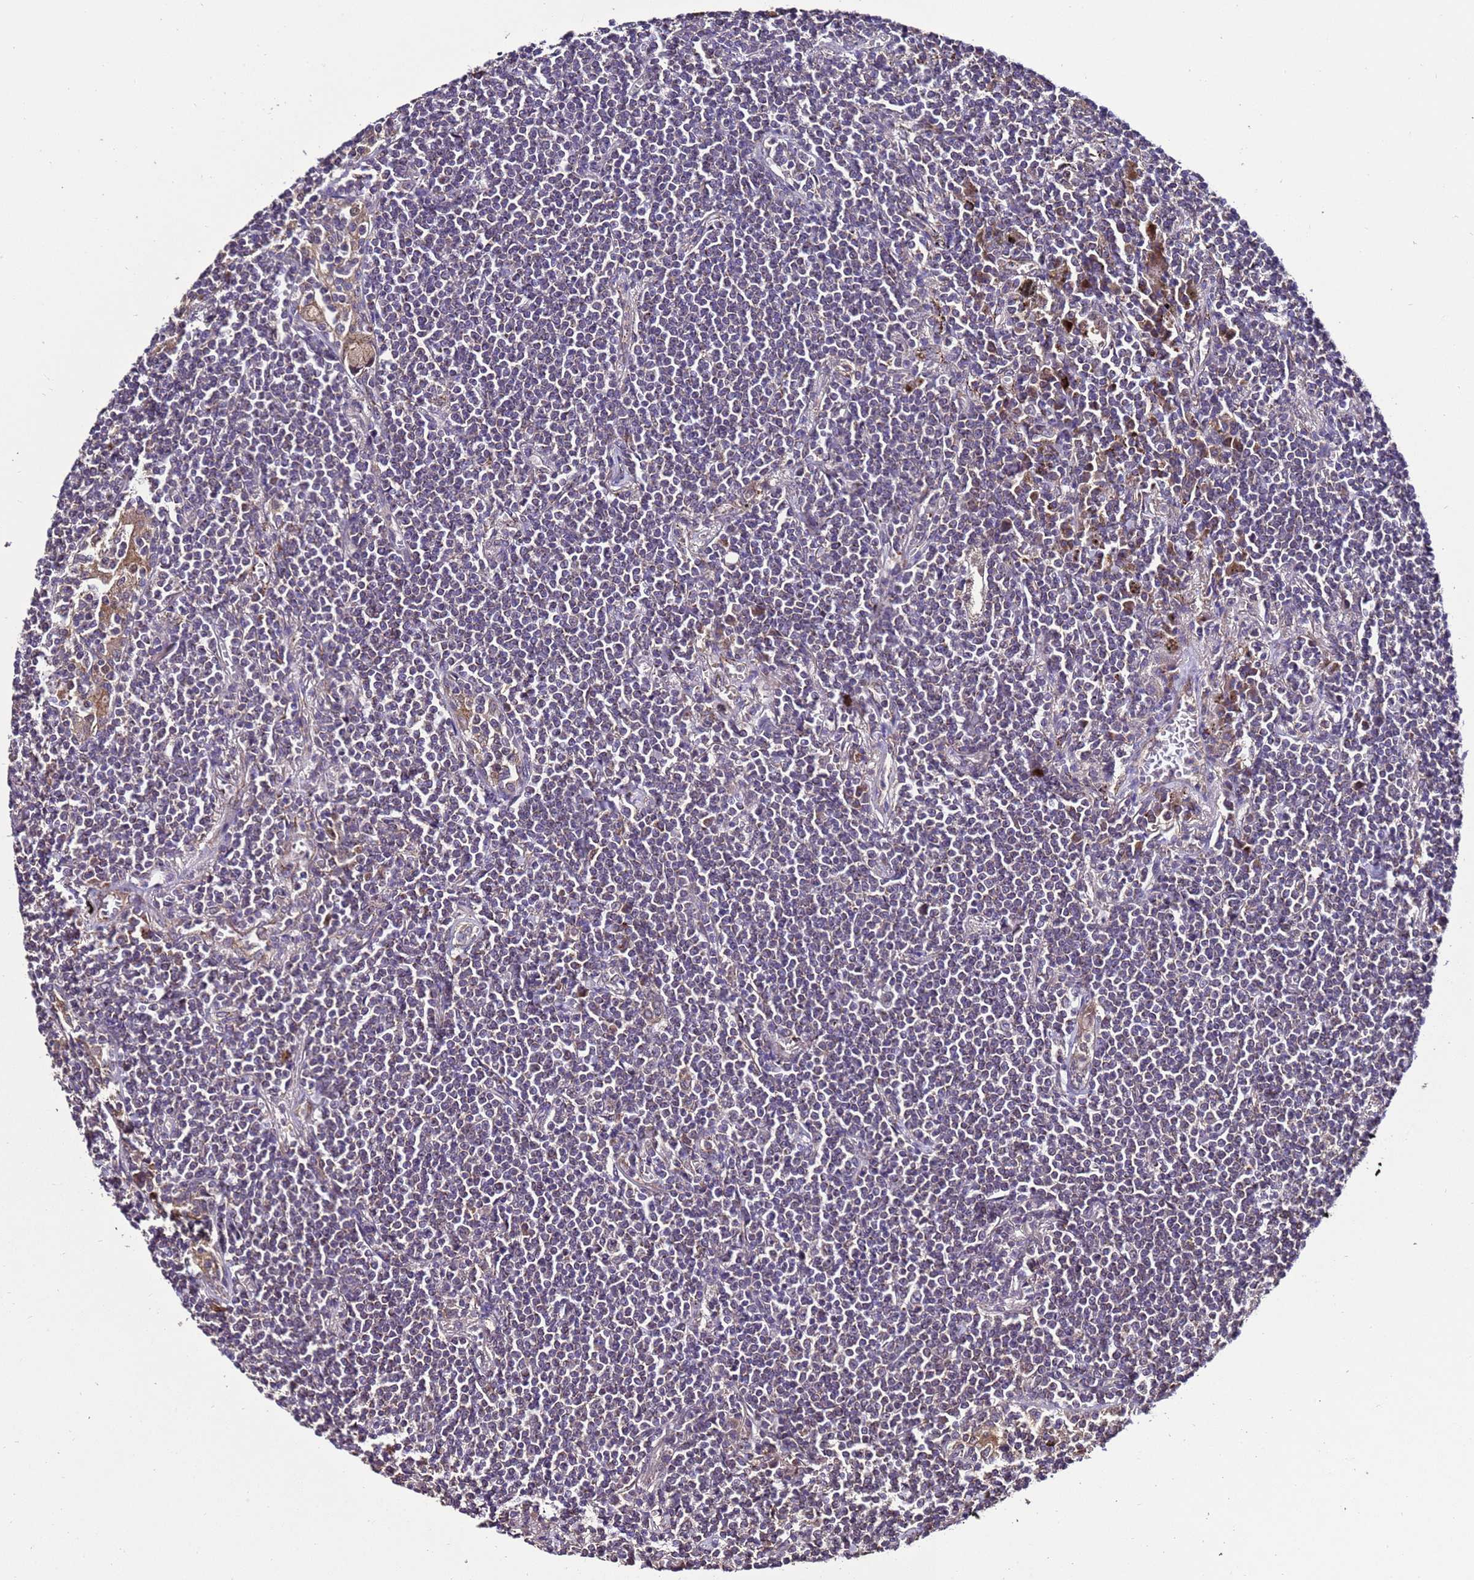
{"staining": {"intensity": "weak", "quantity": "25%-75%", "location": "cytoplasmic/membranous"}, "tissue": "lymphoma", "cell_type": "Tumor cells", "image_type": "cancer", "snomed": [{"axis": "morphology", "description": "Malignant lymphoma, non-Hodgkin's type, Low grade"}, {"axis": "topography", "description": "Lung"}], "caption": "A high-resolution micrograph shows IHC staining of lymphoma, which displays weak cytoplasmic/membranous expression in approximately 25%-75% of tumor cells.", "gene": "ZNF329", "patient": {"sex": "female", "age": 71}}